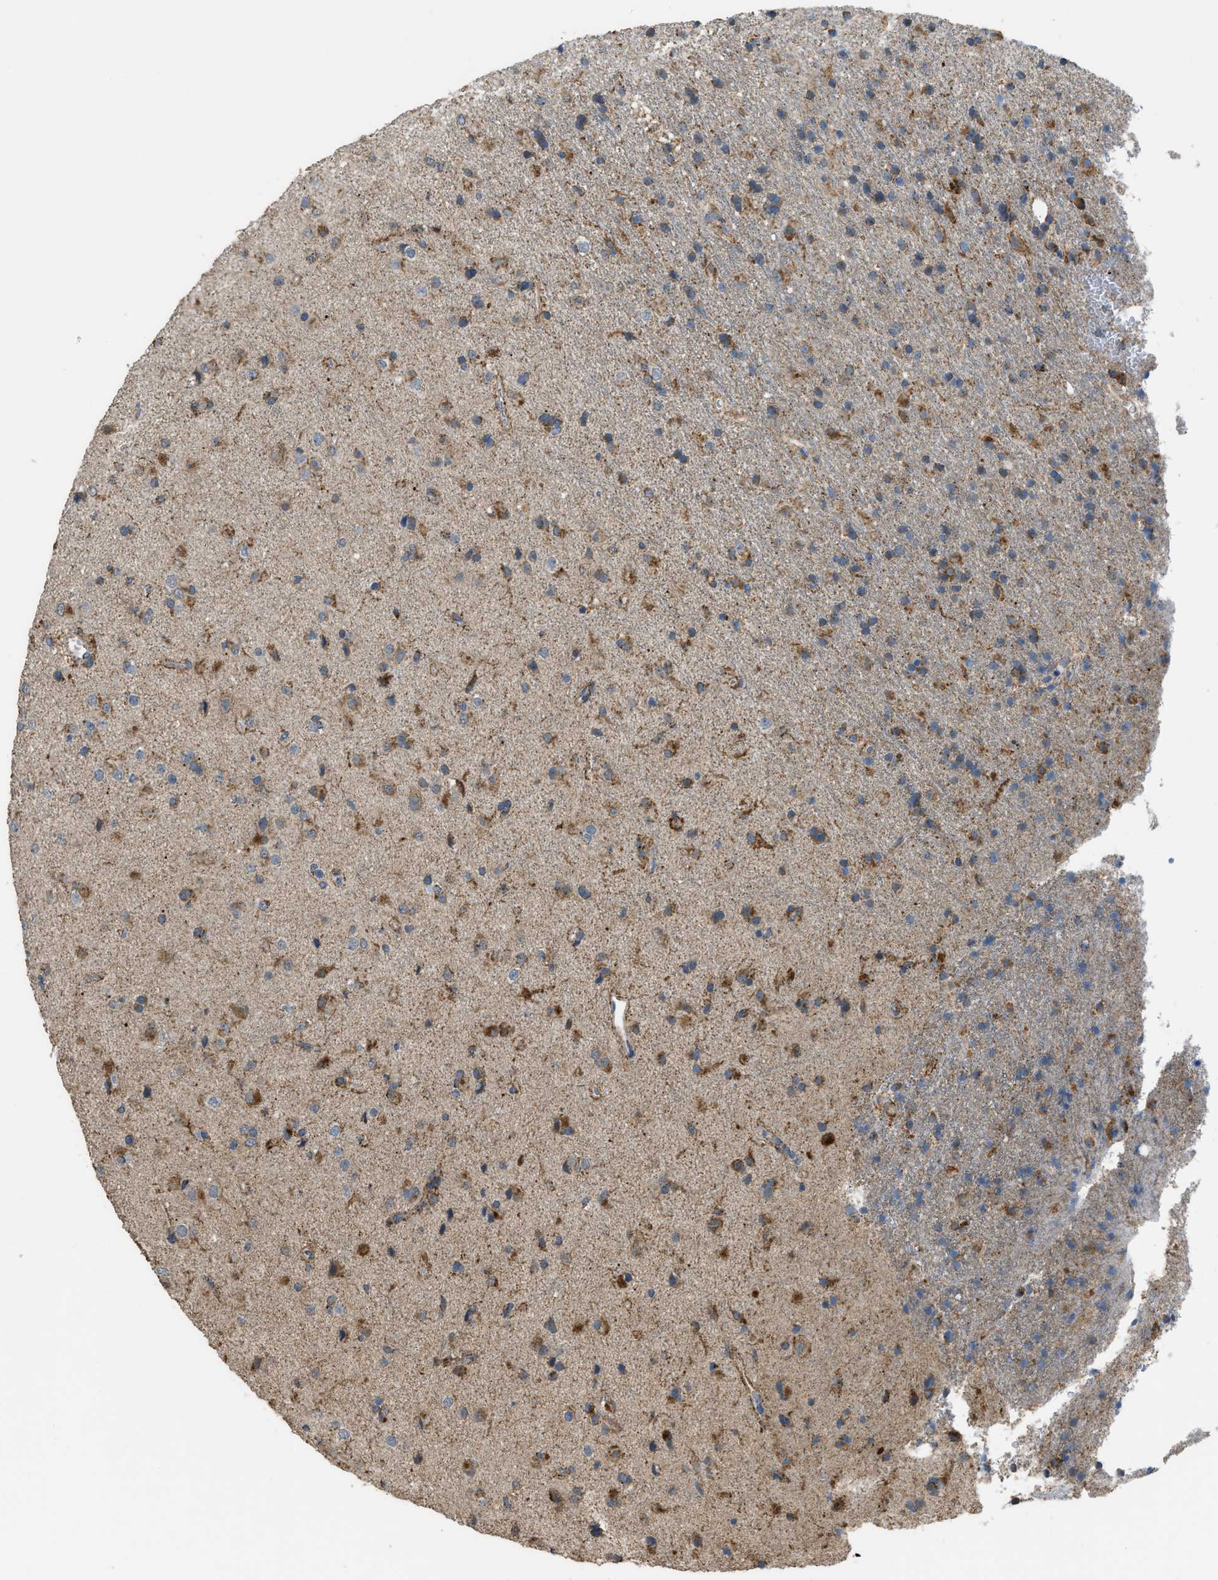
{"staining": {"intensity": "moderate", "quantity": ">75%", "location": "cytoplasmic/membranous"}, "tissue": "glioma", "cell_type": "Tumor cells", "image_type": "cancer", "snomed": [{"axis": "morphology", "description": "Glioma, malignant, Low grade"}, {"axis": "topography", "description": "Brain"}], "caption": "Brown immunohistochemical staining in human glioma displays moderate cytoplasmic/membranous staining in approximately >75% of tumor cells.", "gene": "ETFB", "patient": {"sex": "male", "age": 65}}